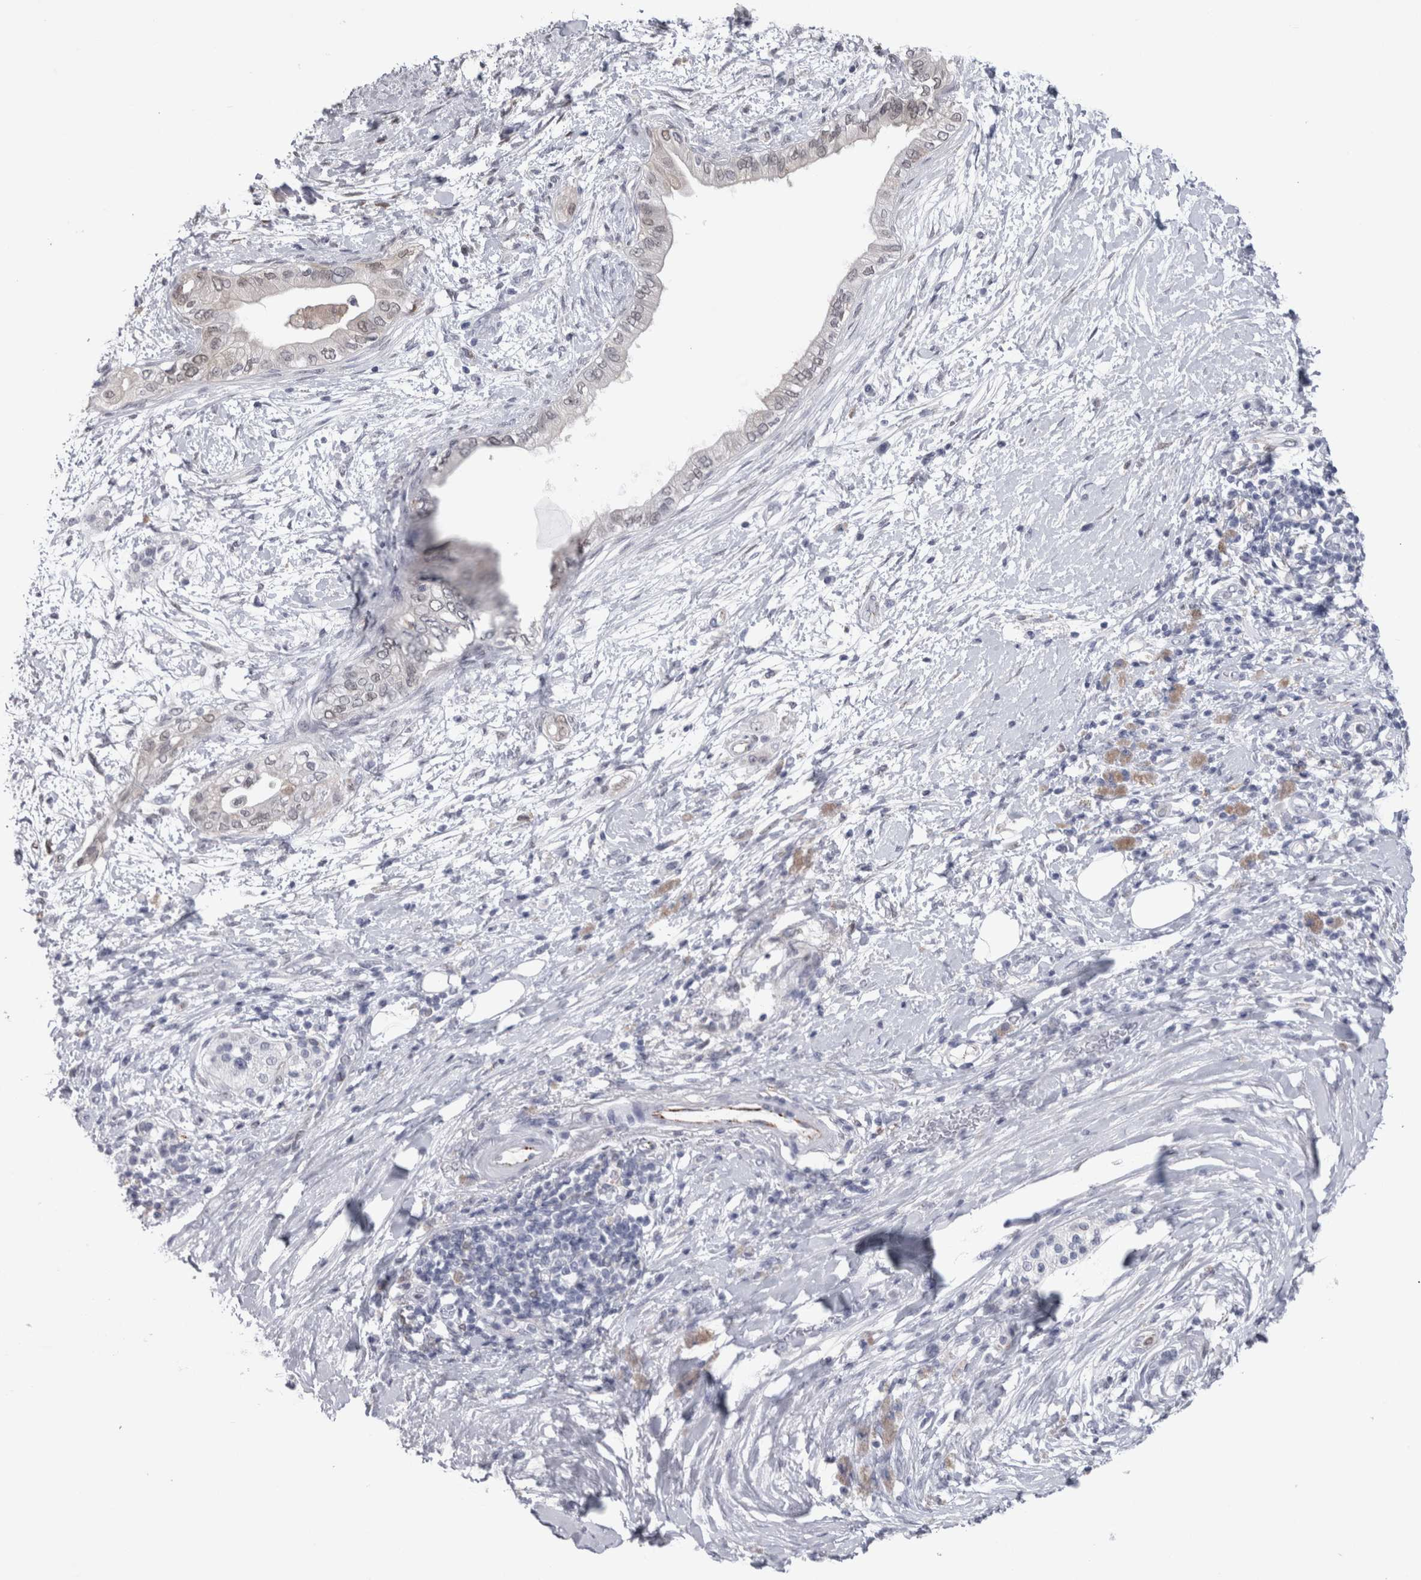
{"staining": {"intensity": "negative", "quantity": "none", "location": "none"}, "tissue": "pancreatic cancer", "cell_type": "Tumor cells", "image_type": "cancer", "snomed": [{"axis": "morphology", "description": "Normal tissue, NOS"}, {"axis": "morphology", "description": "Adenocarcinoma, NOS"}, {"axis": "topography", "description": "Pancreas"}, {"axis": "topography", "description": "Duodenum"}], "caption": "Tumor cells show no significant protein staining in pancreatic cancer.", "gene": "ACOT7", "patient": {"sex": "female", "age": 60}}